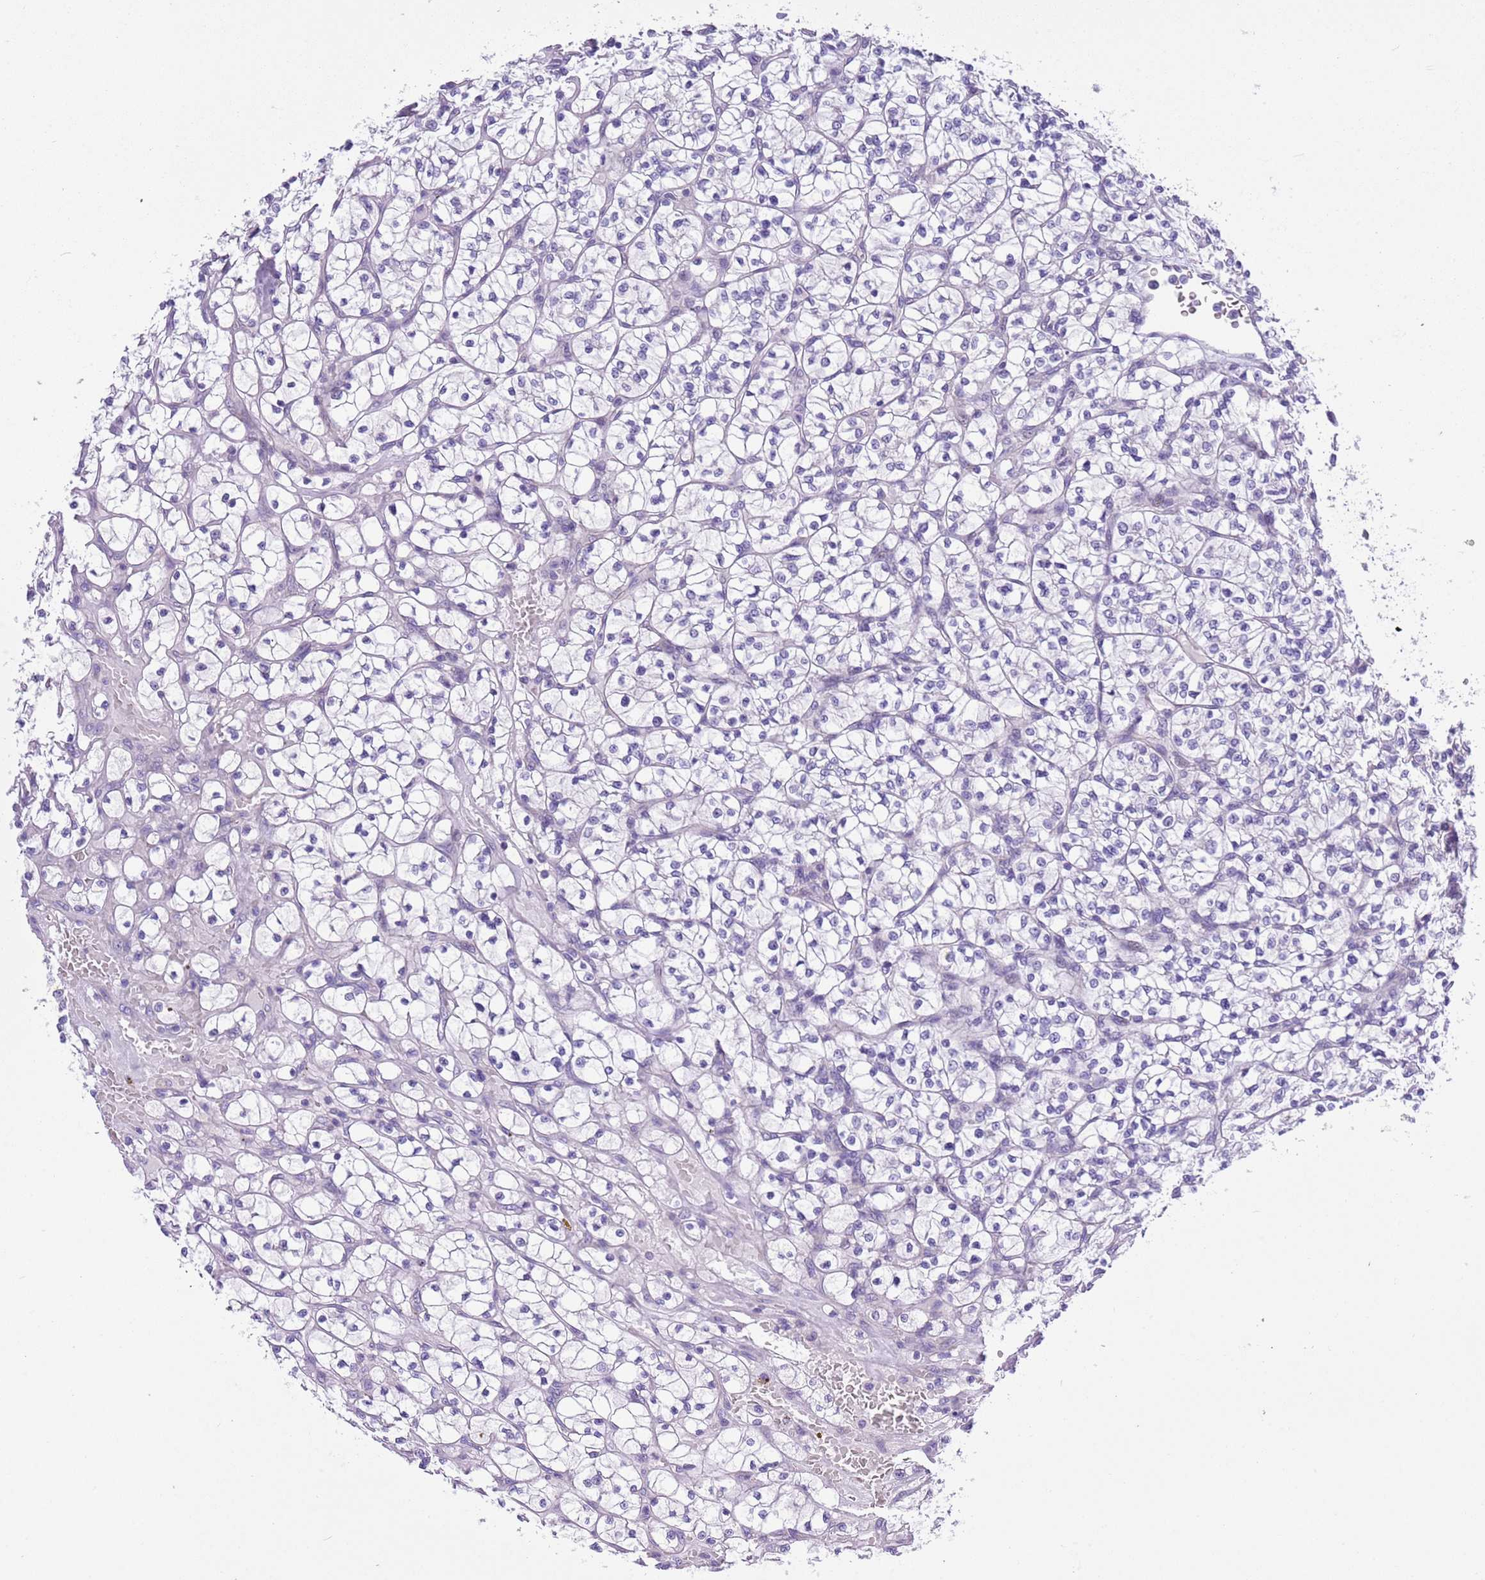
{"staining": {"intensity": "negative", "quantity": "none", "location": "none"}, "tissue": "renal cancer", "cell_type": "Tumor cells", "image_type": "cancer", "snomed": [{"axis": "morphology", "description": "Adenocarcinoma, NOS"}, {"axis": "topography", "description": "Kidney"}], "caption": "Renal adenocarcinoma was stained to show a protein in brown. There is no significant expression in tumor cells.", "gene": "NET1", "patient": {"sex": "female", "age": 64}}